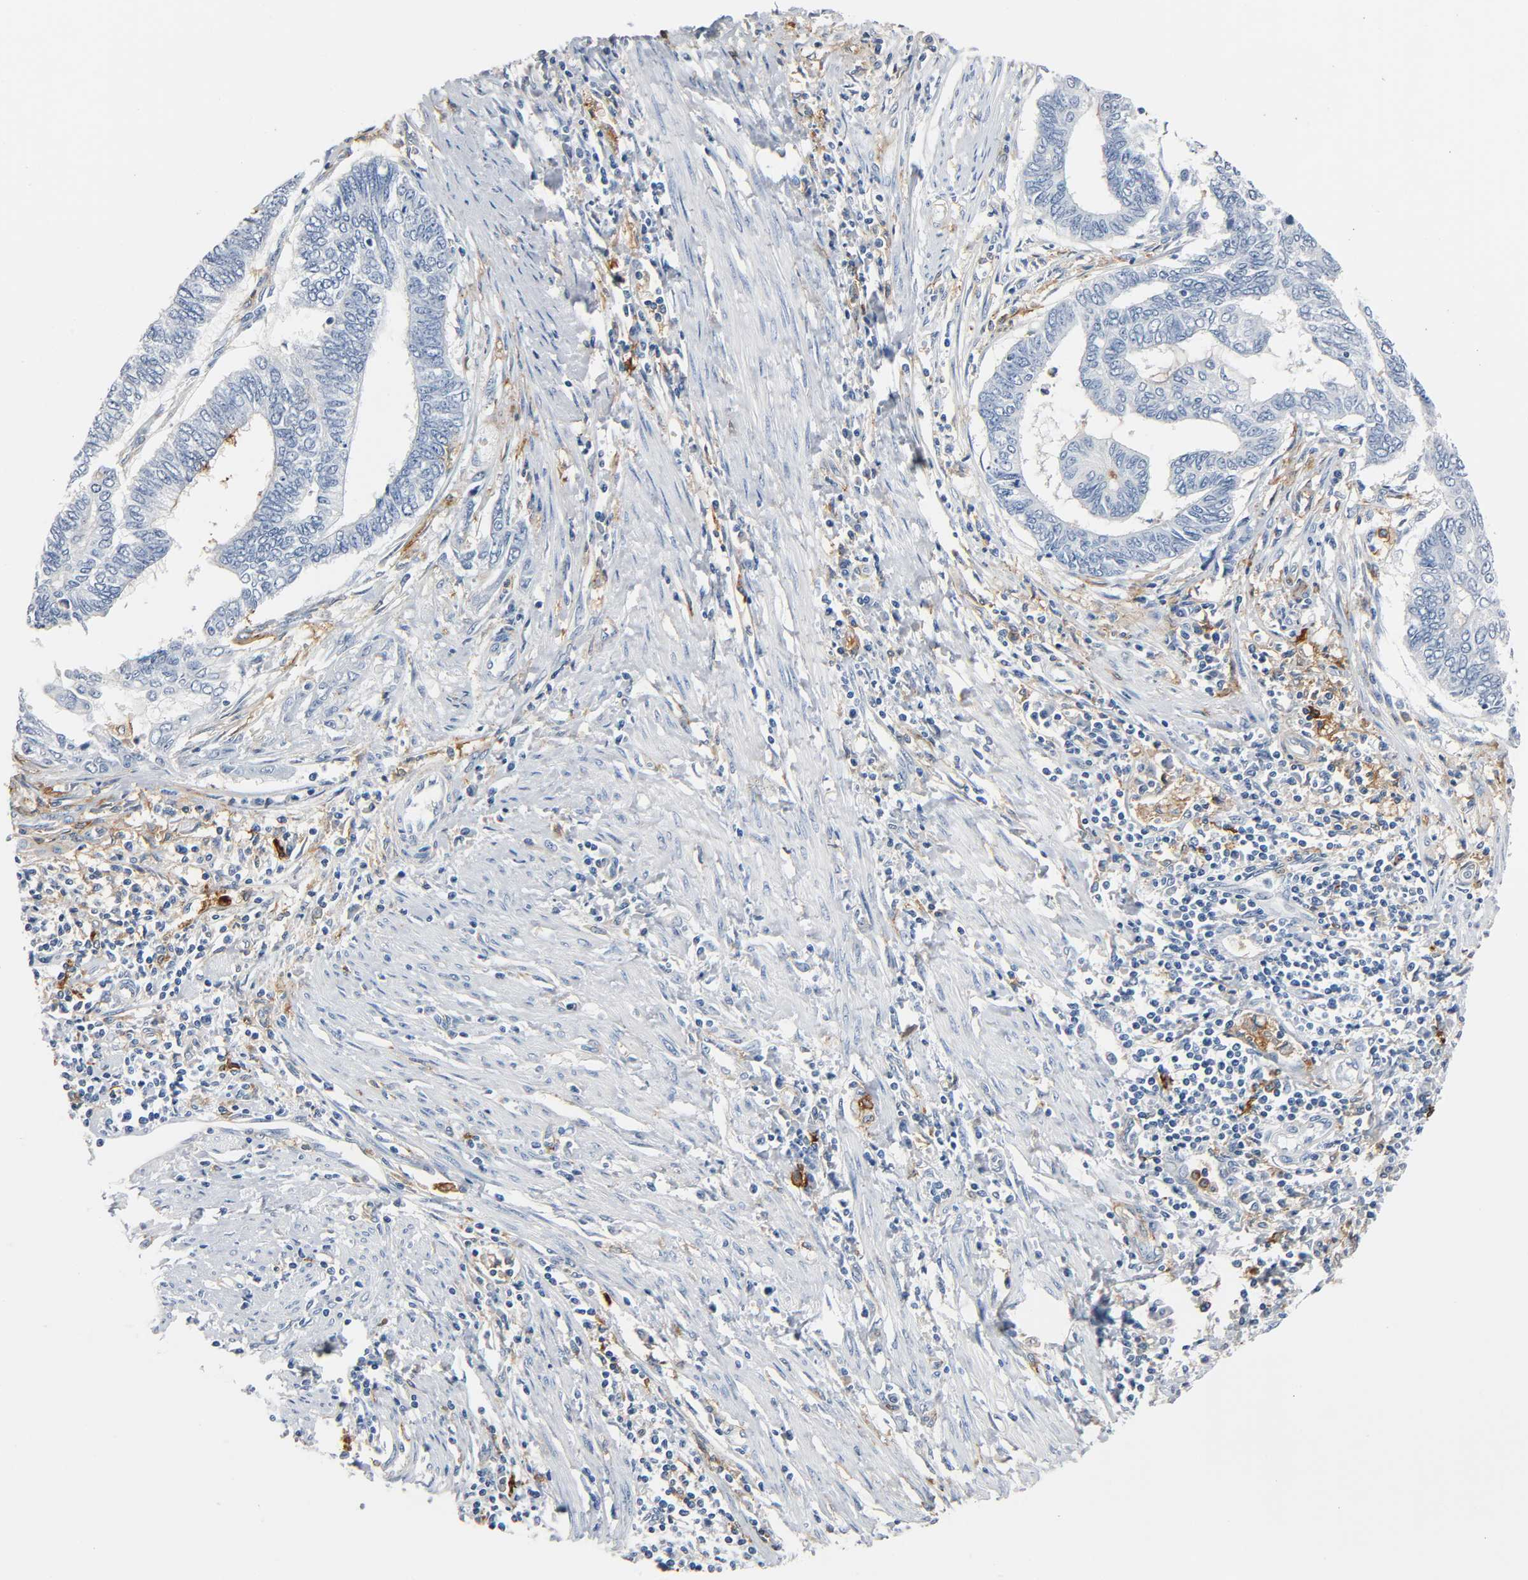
{"staining": {"intensity": "negative", "quantity": "none", "location": "none"}, "tissue": "endometrial cancer", "cell_type": "Tumor cells", "image_type": "cancer", "snomed": [{"axis": "morphology", "description": "Adenocarcinoma, NOS"}, {"axis": "topography", "description": "Uterus"}, {"axis": "topography", "description": "Endometrium"}], "caption": "This is a photomicrograph of immunohistochemistry (IHC) staining of endometrial cancer (adenocarcinoma), which shows no positivity in tumor cells.", "gene": "ANPEP", "patient": {"sex": "female", "age": 70}}